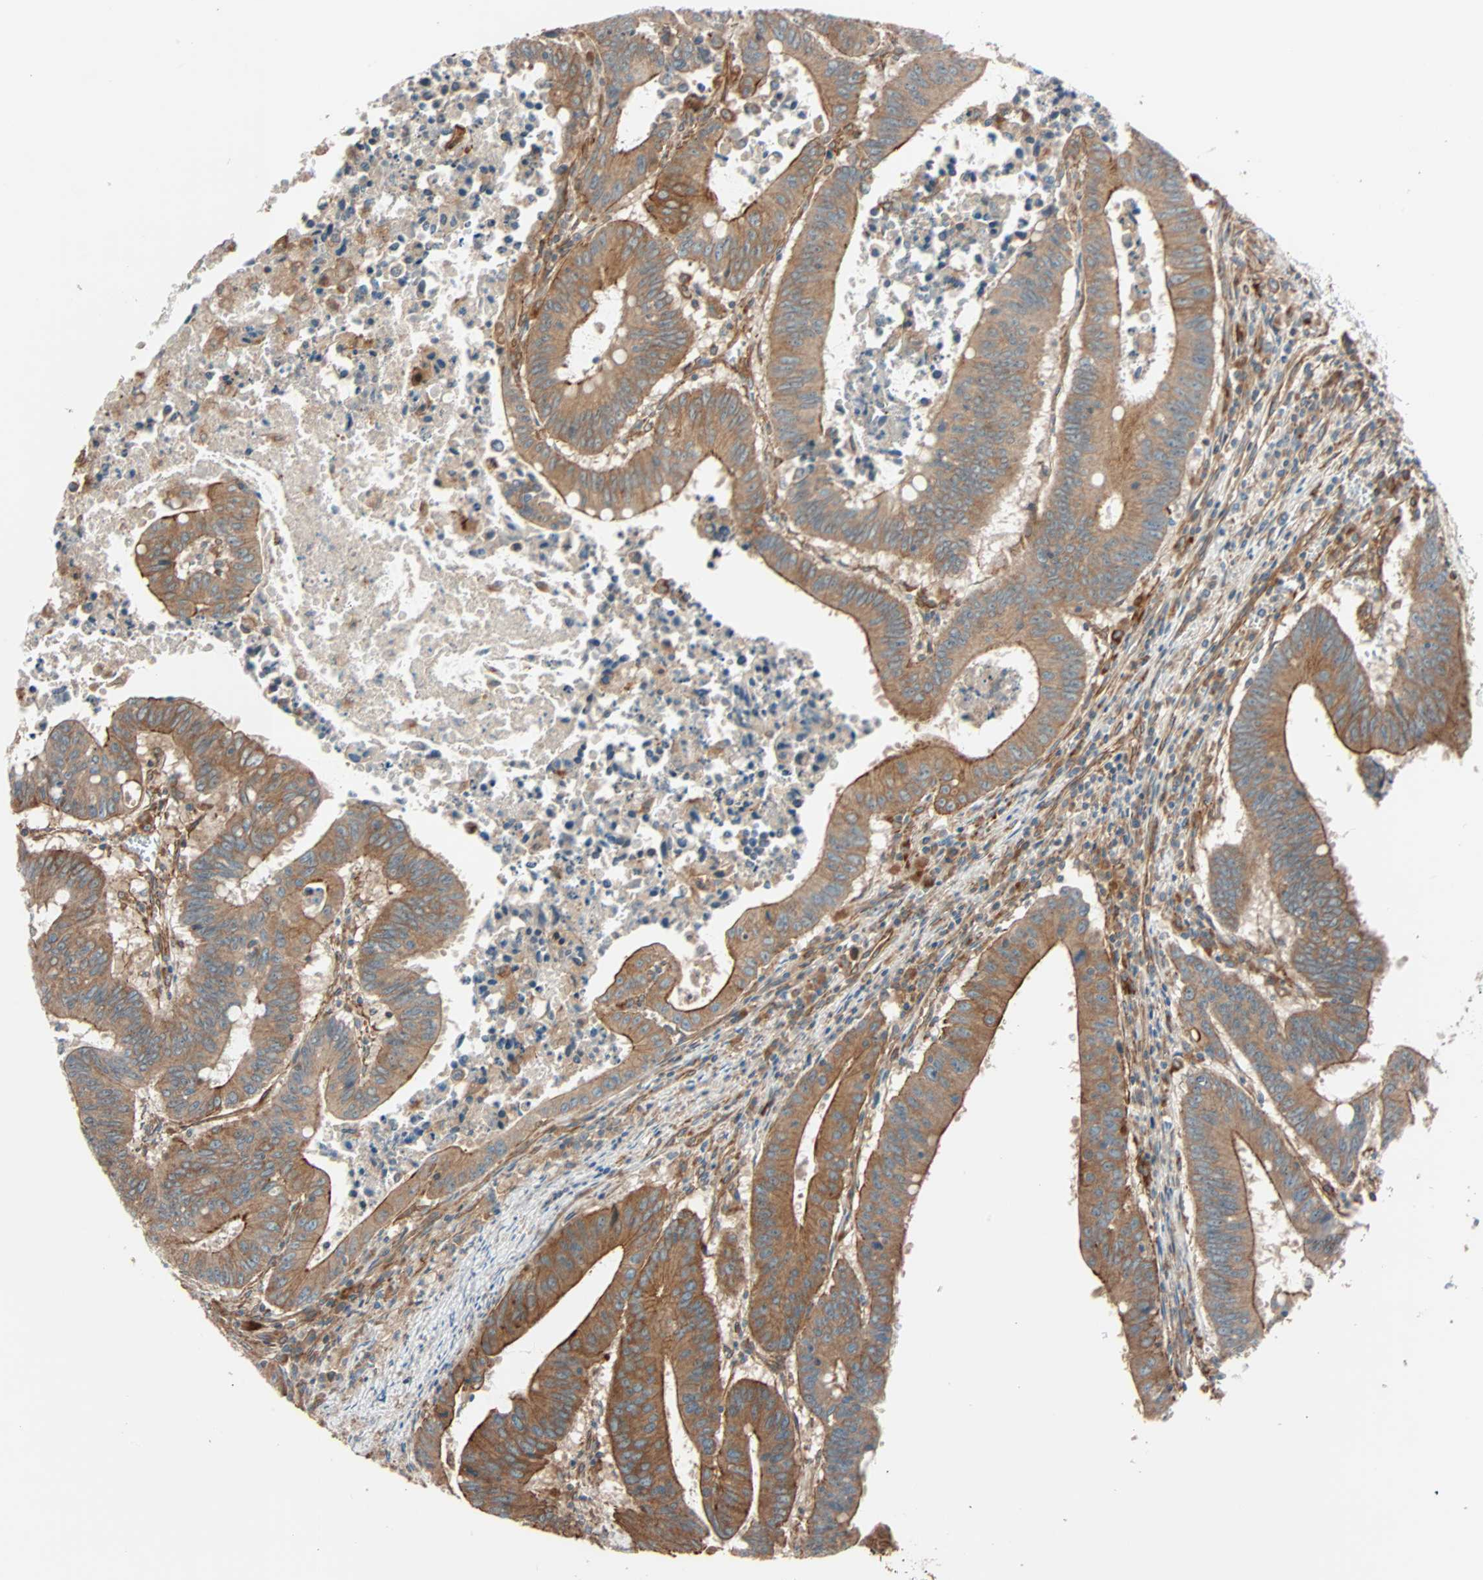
{"staining": {"intensity": "strong", "quantity": ">75%", "location": "cytoplasmic/membranous"}, "tissue": "colorectal cancer", "cell_type": "Tumor cells", "image_type": "cancer", "snomed": [{"axis": "morphology", "description": "Adenocarcinoma, NOS"}, {"axis": "topography", "description": "Colon"}], "caption": "Colorectal adenocarcinoma stained with DAB immunohistochemistry demonstrates high levels of strong cytoplasmic/membranous expression in about >75% of tumor cells.", "gene": "PHYH", "patient": {"sex": "male", "age": 45}}